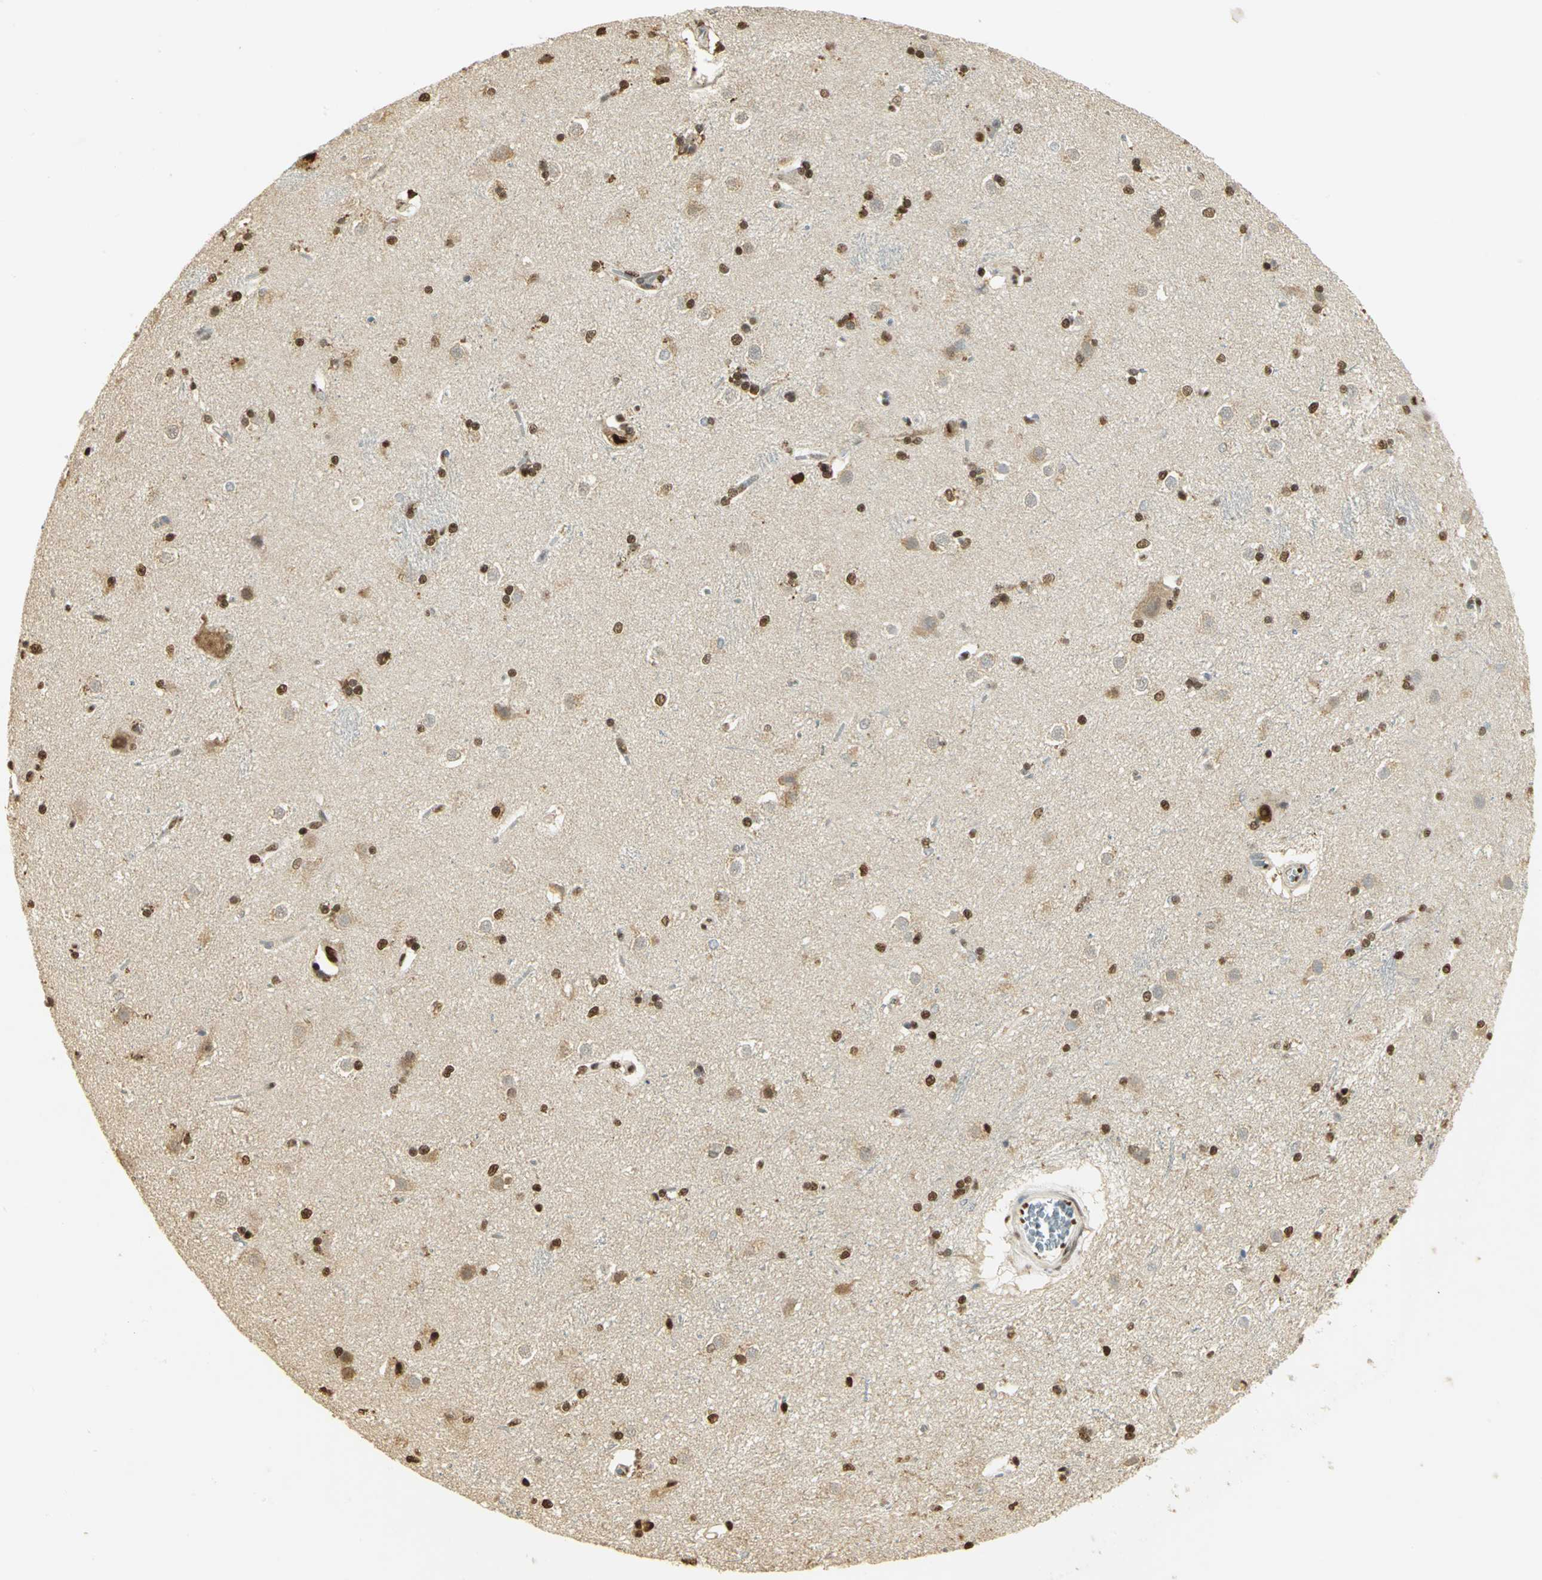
{"staining": {"intensity": "strong", "quantity": ">75%", "location": "cytoplasmic/membranous,nuclear"}, "tissue": "caudate", "cell_type": "Glial cells", "image_type": "normal", "snomed": [{"axis": "morphology", "description": "Normal tissue, NOS"}, {"axis": "topography", "description": "Lateral ventricle wall"}], "caption": "DAB (3,3'-diaminobenzidine) immunohistochemical staining of benign human caudate reveals strong cytoplasmic/membranous,nuclear protein positivity in approximately >75% of glial cells.", "gene": "SET", "patient": {"sex": "female", "age": 19}}